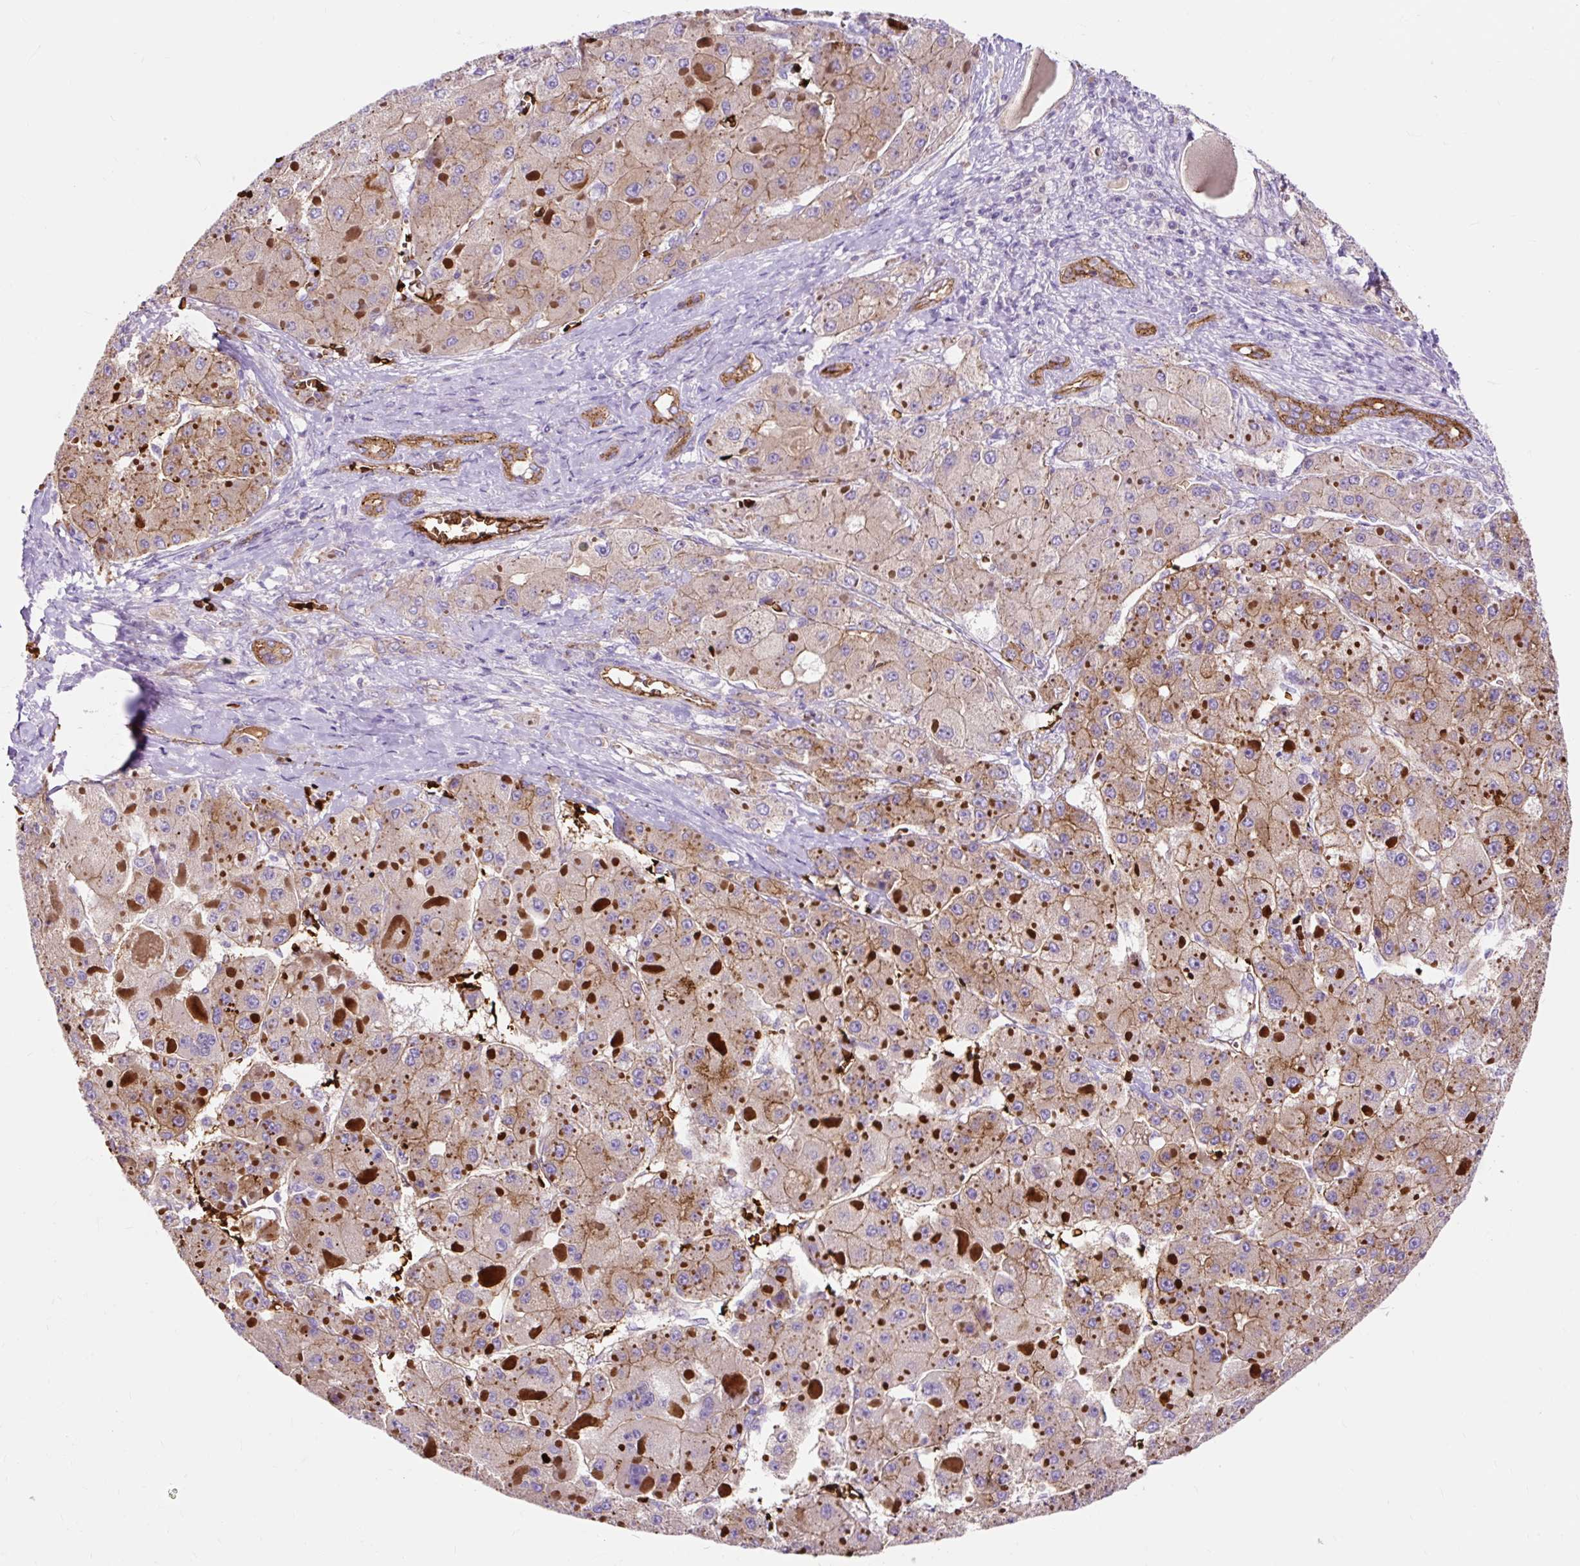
{"staining": {"intensity": "moderate", "quantity": "25%-75%", "location": "cytoplasmic/membranous"}, "tissue": "liver cancer", "cell_type": "Tumor cells", "image_type": "cancer", "snomed": [{"axis": "morphology", "description": "Carcinoma, Hepatocellular, NOS"}, {"axis": "topography", "description": "Liver"}], "caption": "High-power microscopy captured an IHC photomicrograph of liver cancer (hepatocellular carcinoma), revealing moderate cytoplasmic/membranous expression in approximately 25%-75% of tumor cells.", "gene": "HIP1R", "patient": {"sex": "female", "age": 73}}